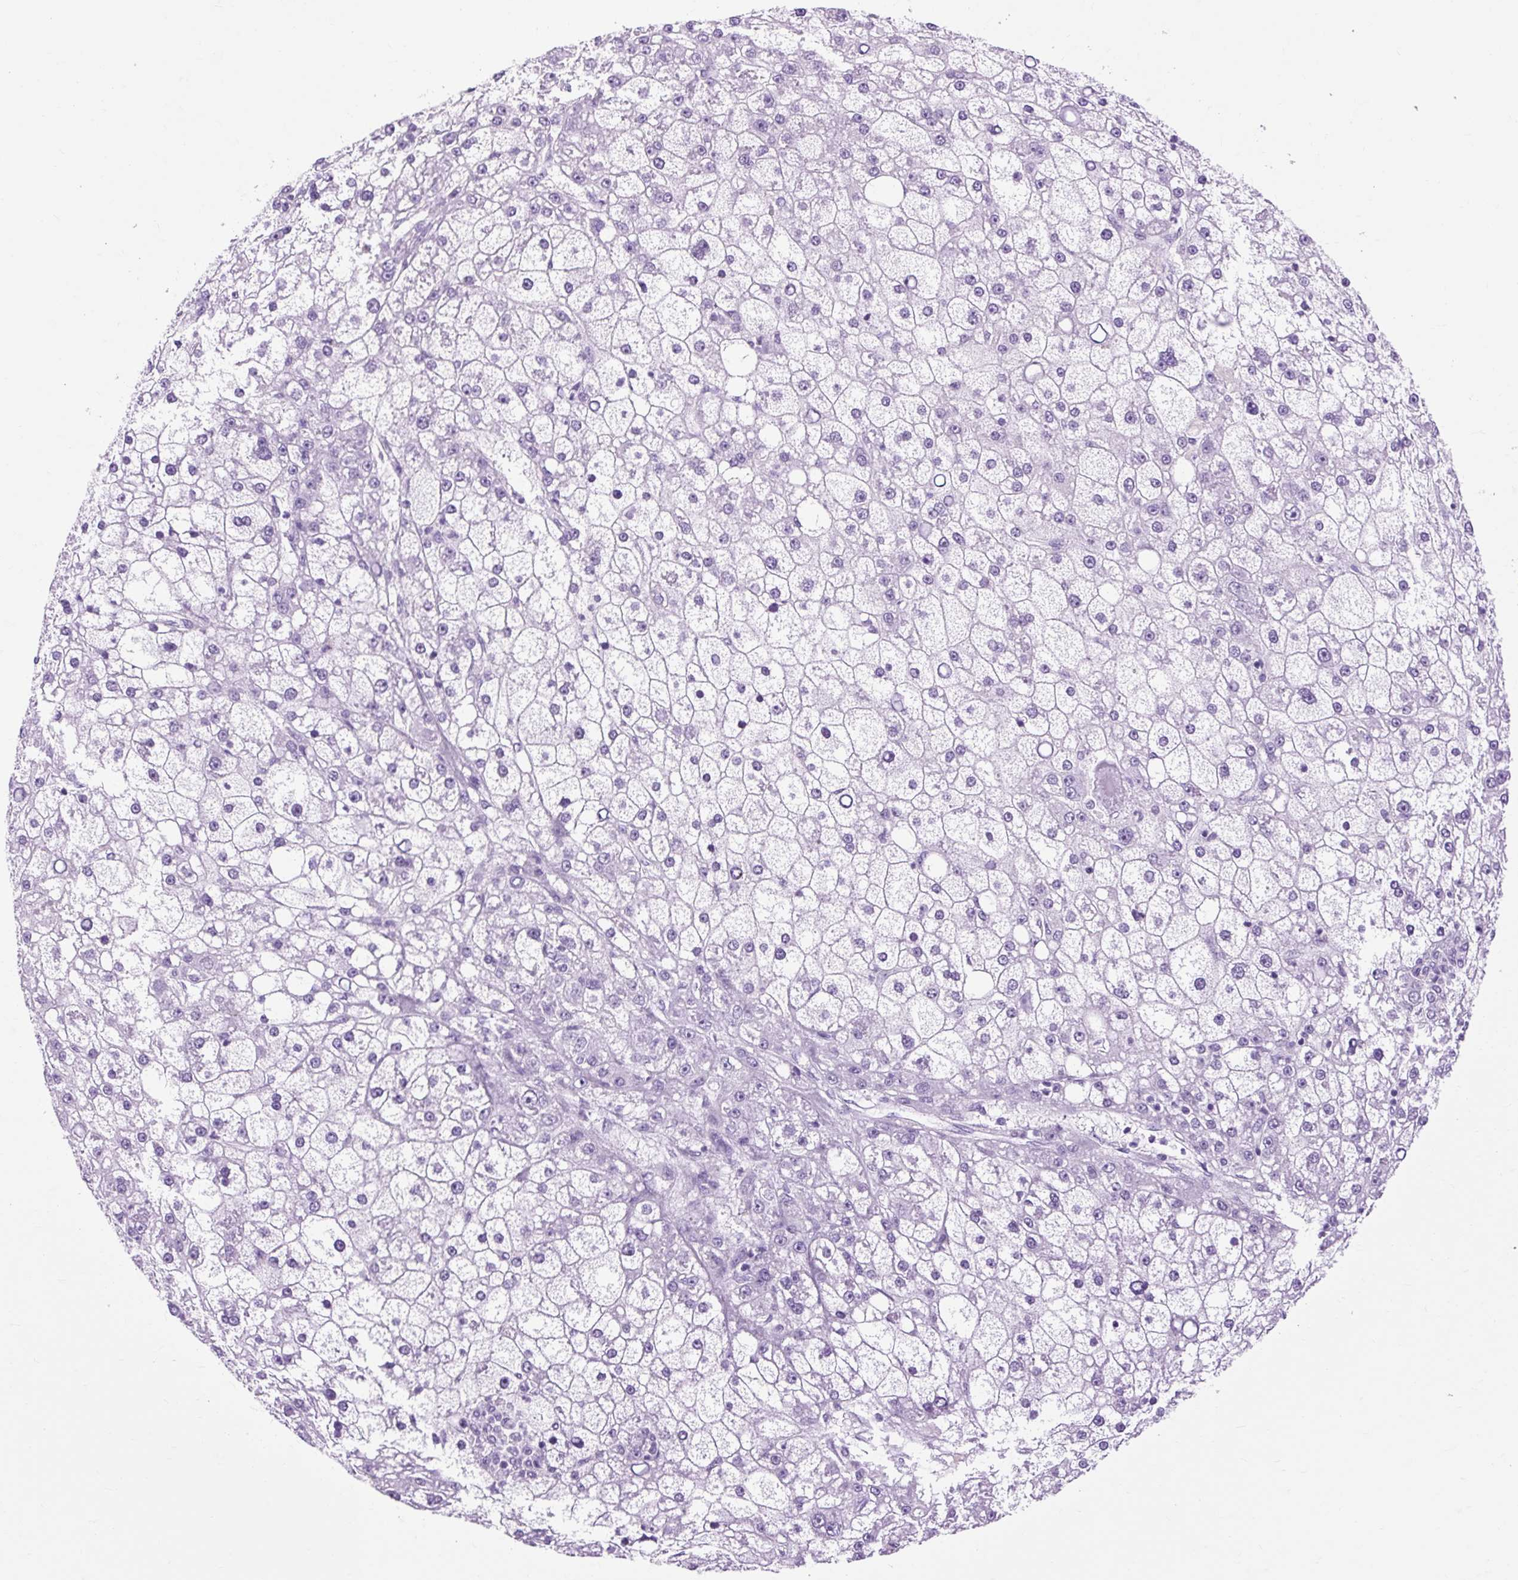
{"staining": {"intensity": "negative", "quantity": "none", "location": "none"}, "tissue": "liver cancer", "cell_type": "Tumor cells", "image_type": "cancer", "snomed": [{"axis": "morphology", "description": "Carcinoma, Hepatocellular, NOS"}, {"axis": "topography", "description": "Liver"}], "caption": "Micrograph shows no significant protein expression in tumor cells of liver hepatocellular carcinoma.", "gene": "OOEP", "patient": {"sex": "male", "age": 67}}